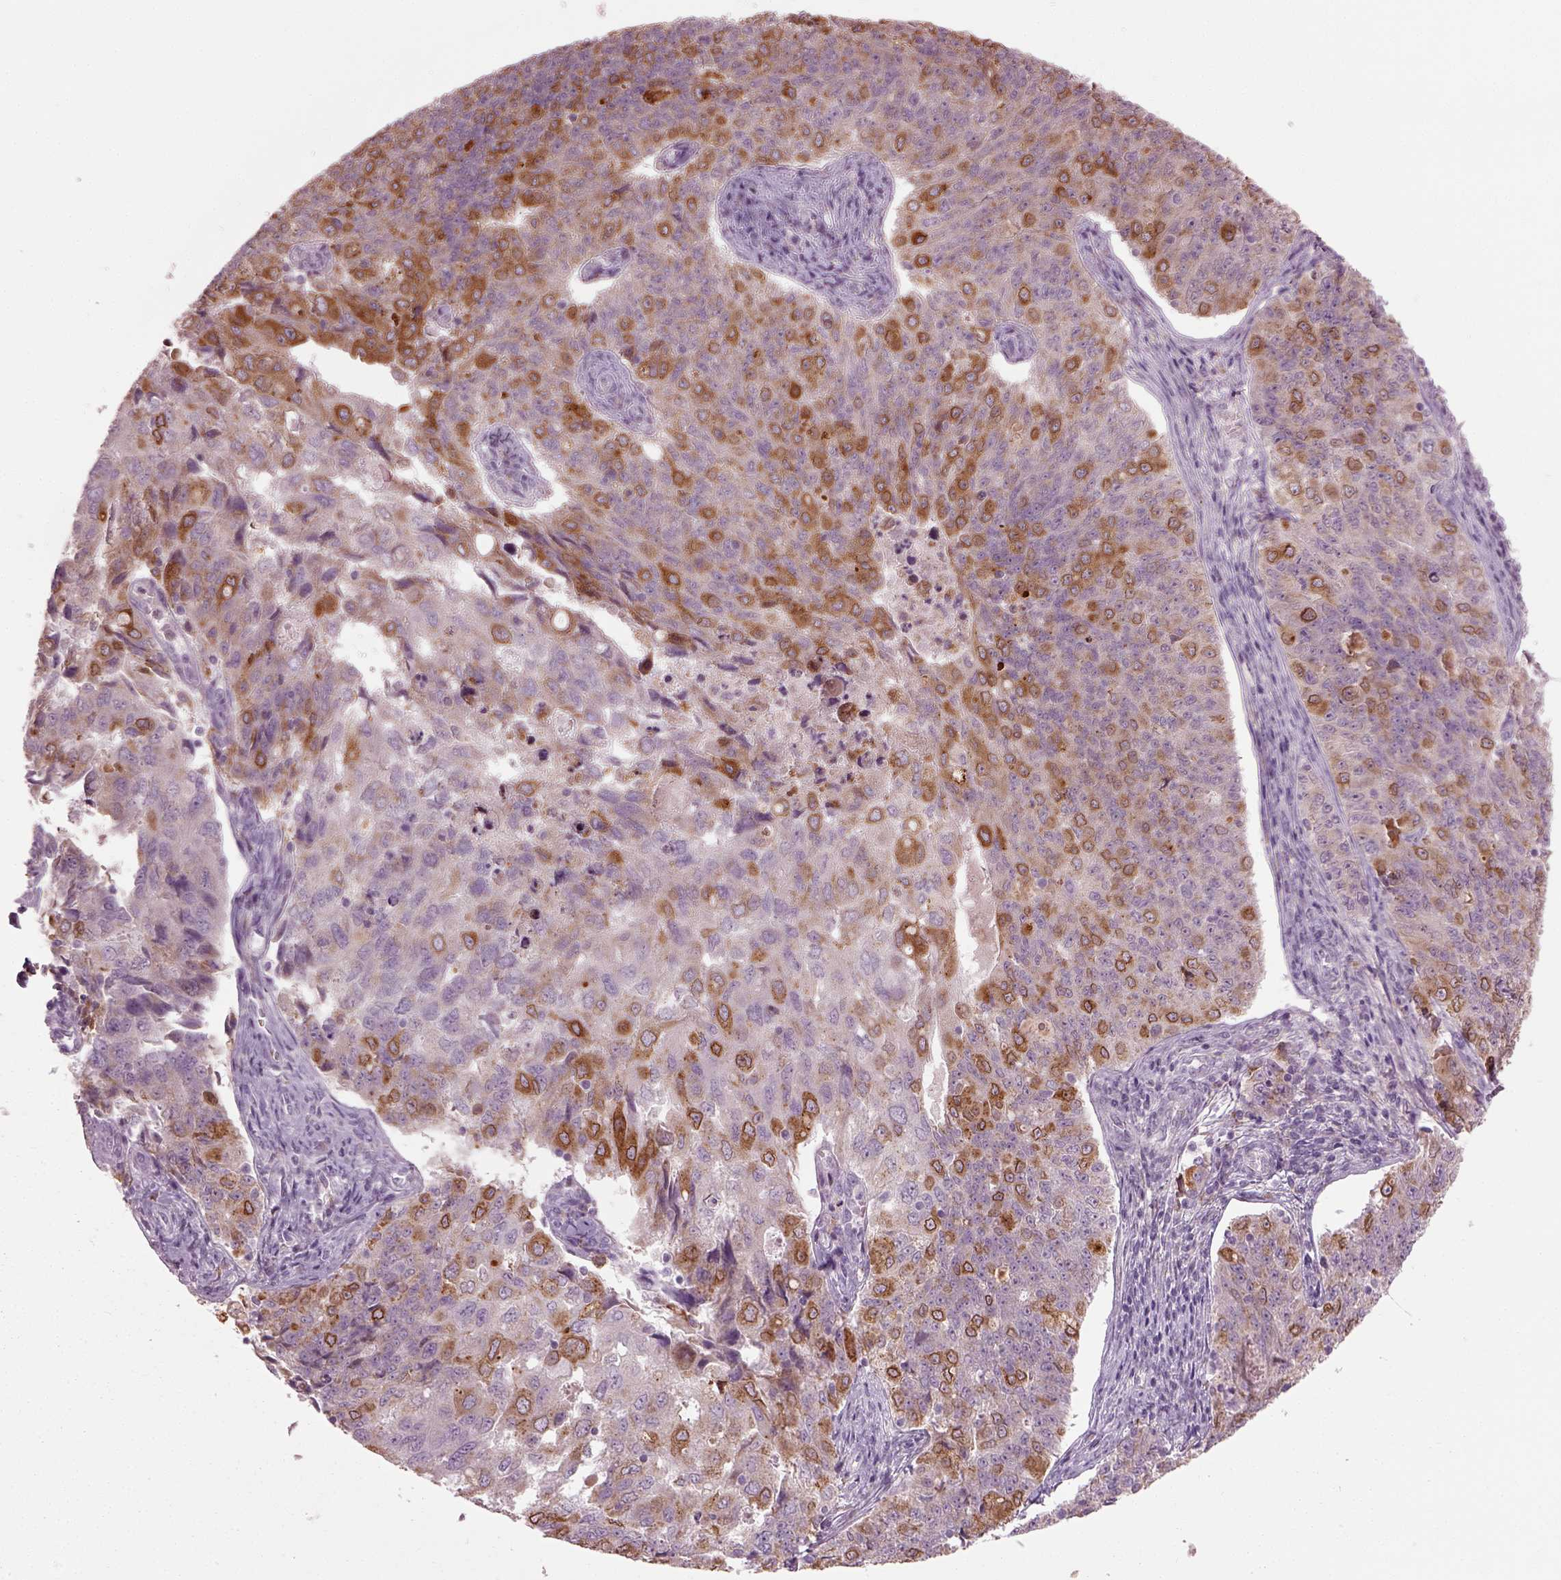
{"staining": {"intensity": "strong", "quantity": "<25%", "location": "cytoplasmic/membranous"}, "tissue": "endometrial cancer", "cell_type": "Tumor cells", "image_type": "cancer", "snomed": [{"axis": "morphology", "description": "Adenocarcinoma, NOS"}, {"axis": "topography", "description": "Endometrium"}], "caption": "Human endometrial adenocarcinoma stained for a protein (brown) demonstrates strong cytoplasmic/membranous positive staining in about <25% of tumor cells.", "gene": "TMEM231", "patient": {"sex": "female", "age": 43}}